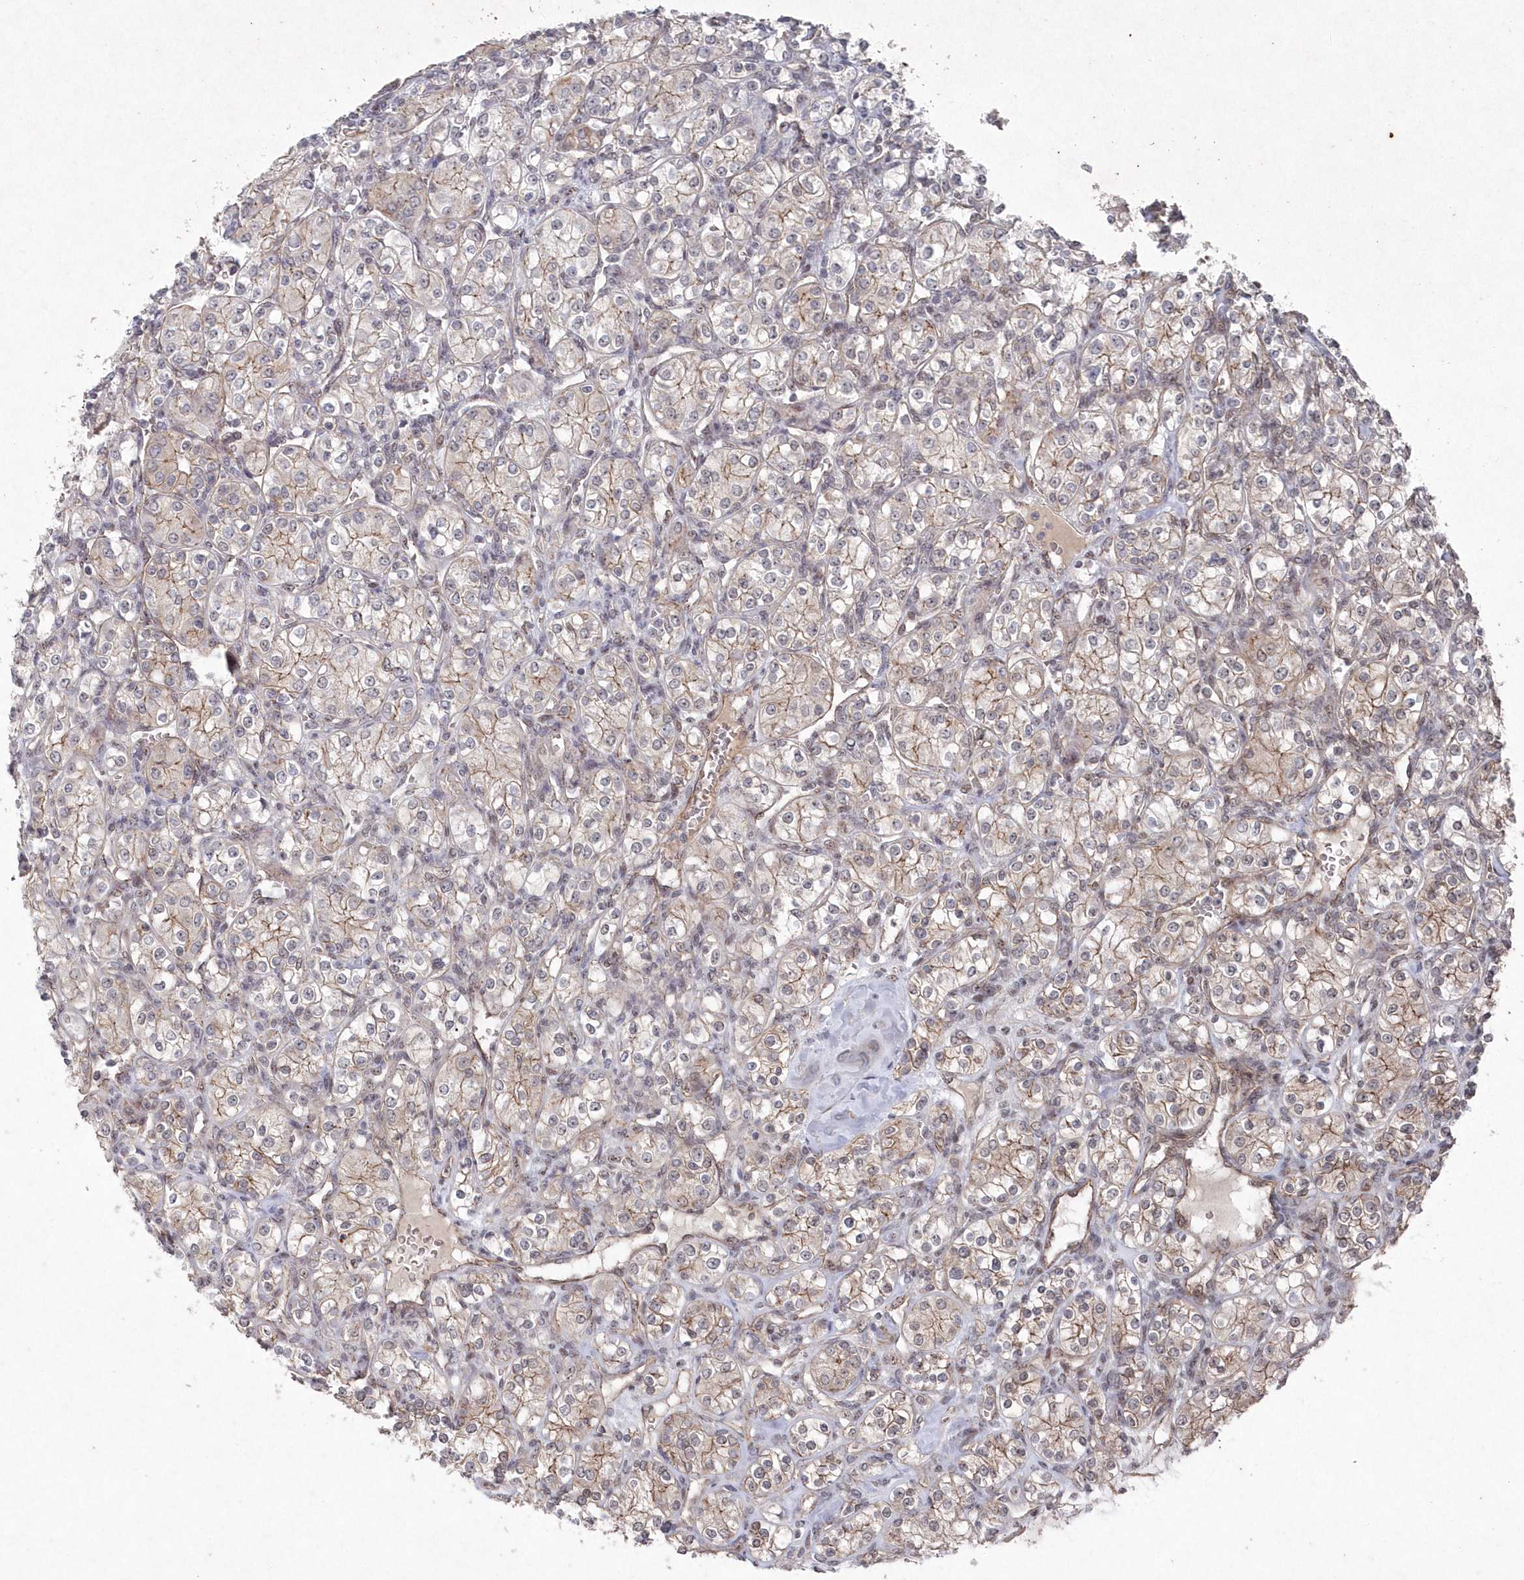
{"staining": {"intensity": "weak", "quantity": "<25%", "location": "cytoplasmic/membranous"}, "tissue": "renal cancer", "cell_type": "Tumor cells", "image_type": "cancer", "snomed": [{"axis": "morphology", "description": "Adenocarcinoma, NOS"}, {"axis": "topography", "description": "Kidney"}], "caption": "This is an IHC histopathology image of renal cancer. There is no positivity in tumor cells.", "gene": "VSIG2", "patient": {"sex": "male", "age": 77}}